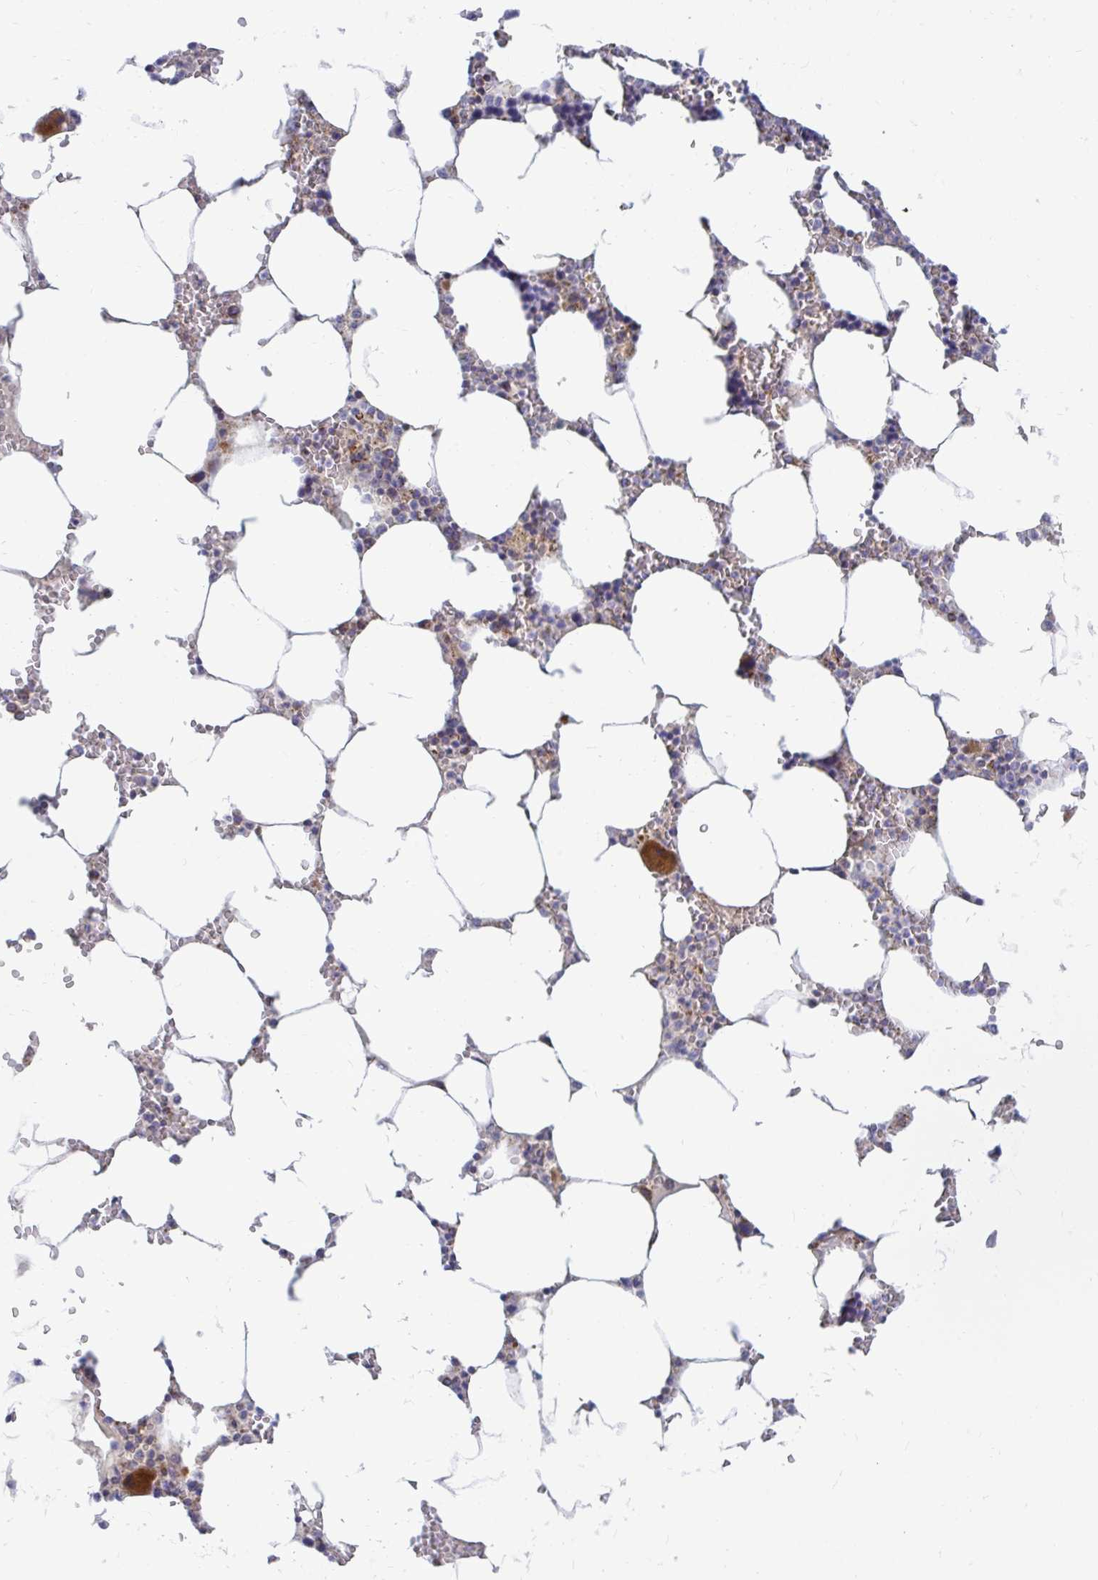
{"staining": {"intensity": "strong", "quantity": "<25%", "location": "cytoplasmic/membranous"}, "tissue": "bone marrow", "cell_type": "Hematopoietic cells", "image_type": "normal", "snomed": [{"axis": "morphology", "description": "Normal tissue, NOS"}, {"axis": "topography", "description": "Bone marrow"}], "caption": "Strong cytoplasmic/membranous protein positivity is appreciated in approximately <25% of hematopoietic cells in bone marrow.", "gene": "OR10R2", "patient": {"sex": "male", "age": 64}}